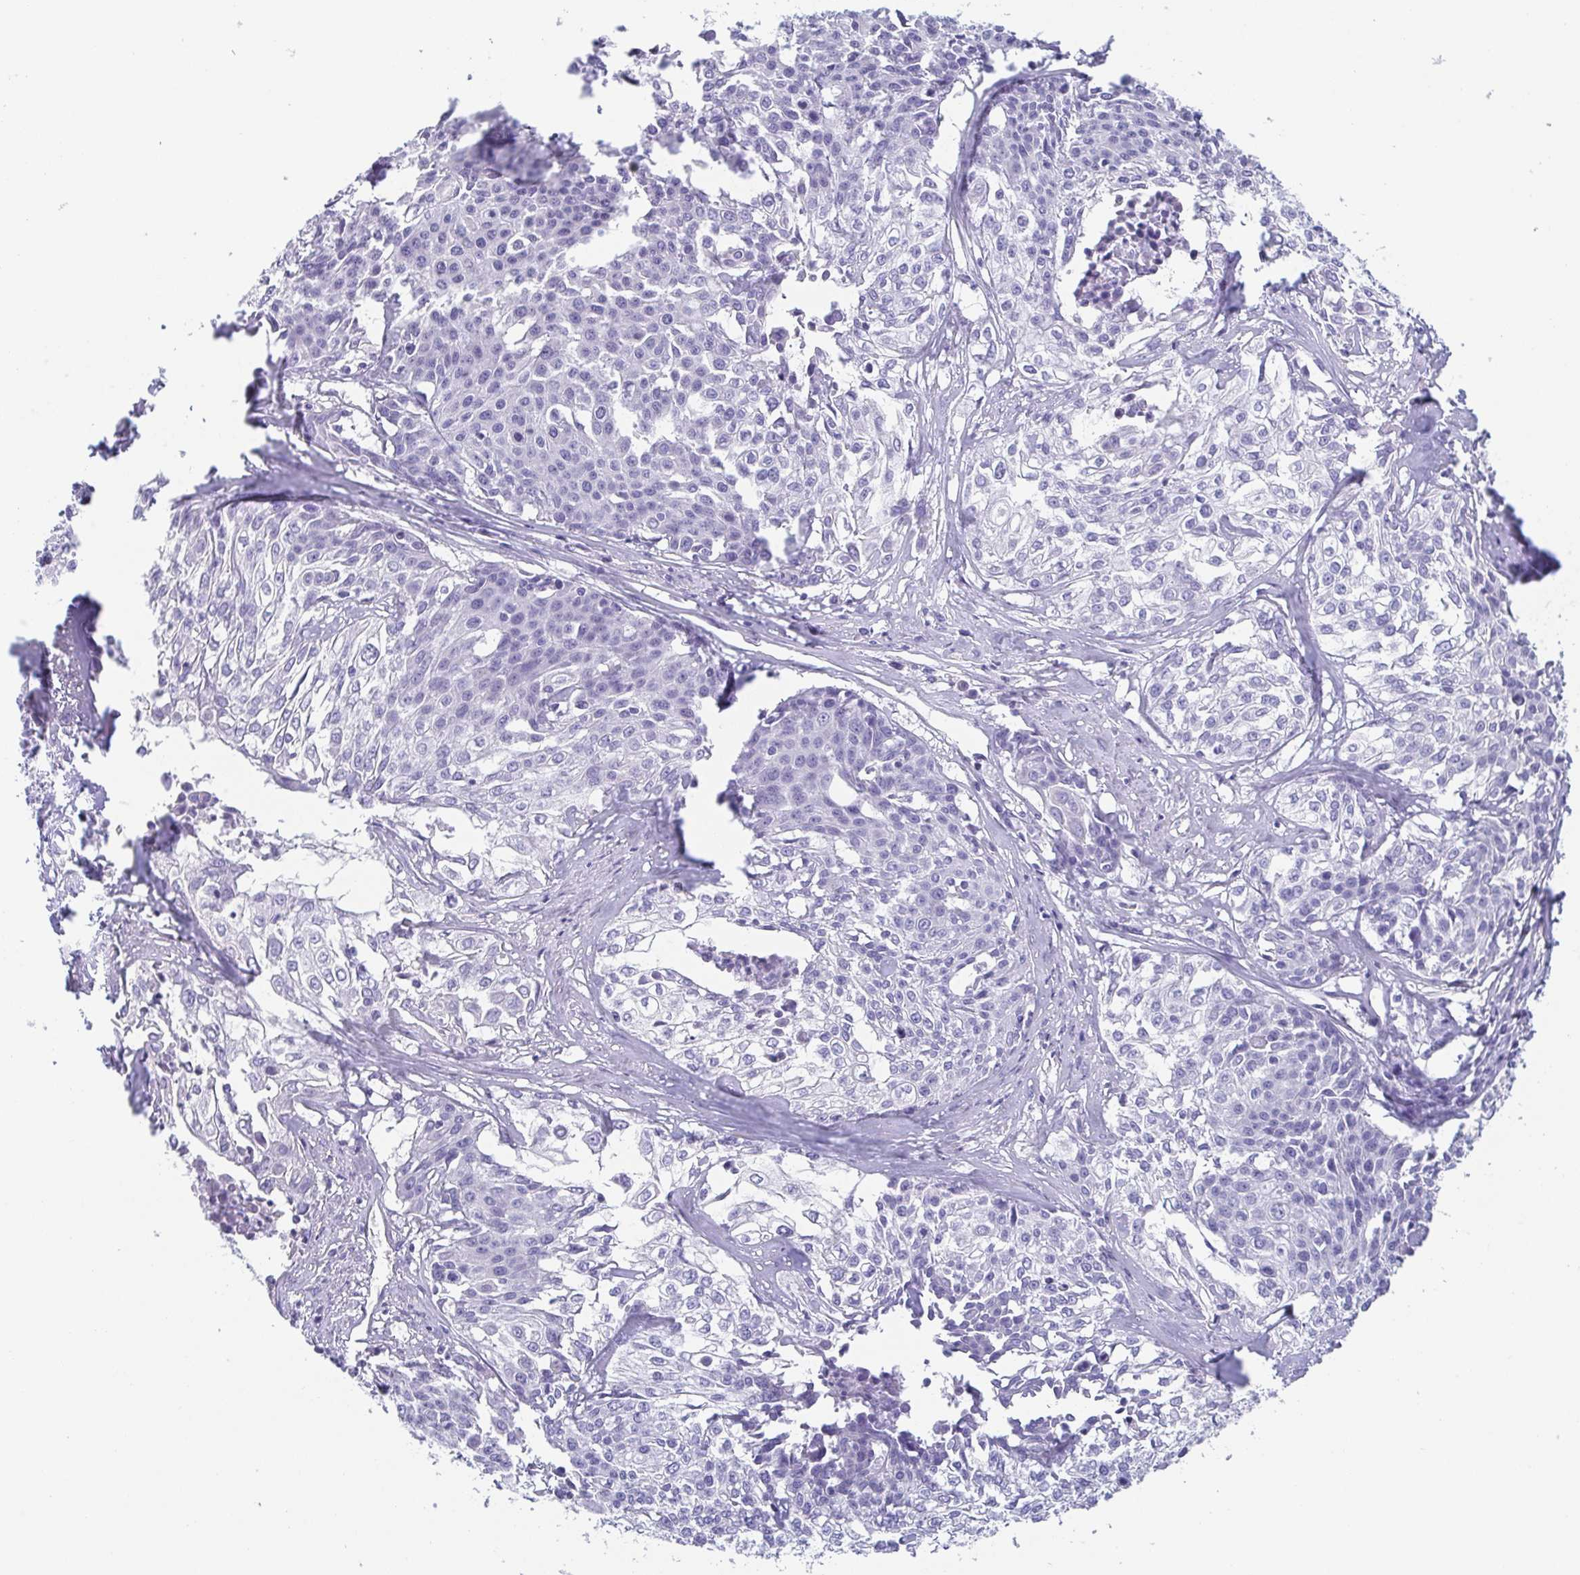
{"staining": {"intensity": "negative", "quantity": "none", "location": "none"}, "tissue": "cervical cancer", "cell_type": "Tumor cells", "image_type": "cancer", "snomed": [{"axis": "morphology", "description": "Squamous cell carcinoma, NOS"}, {"axis": "topography", "description": "Cervix"}], "caption": "Immunohistochemistry (IHC) image of human cervical cancer stained for a protein (brown), which displays no expression in tumor cells.", "gene": "PRR4", "patient": {"sex": "female", "age": 39}}